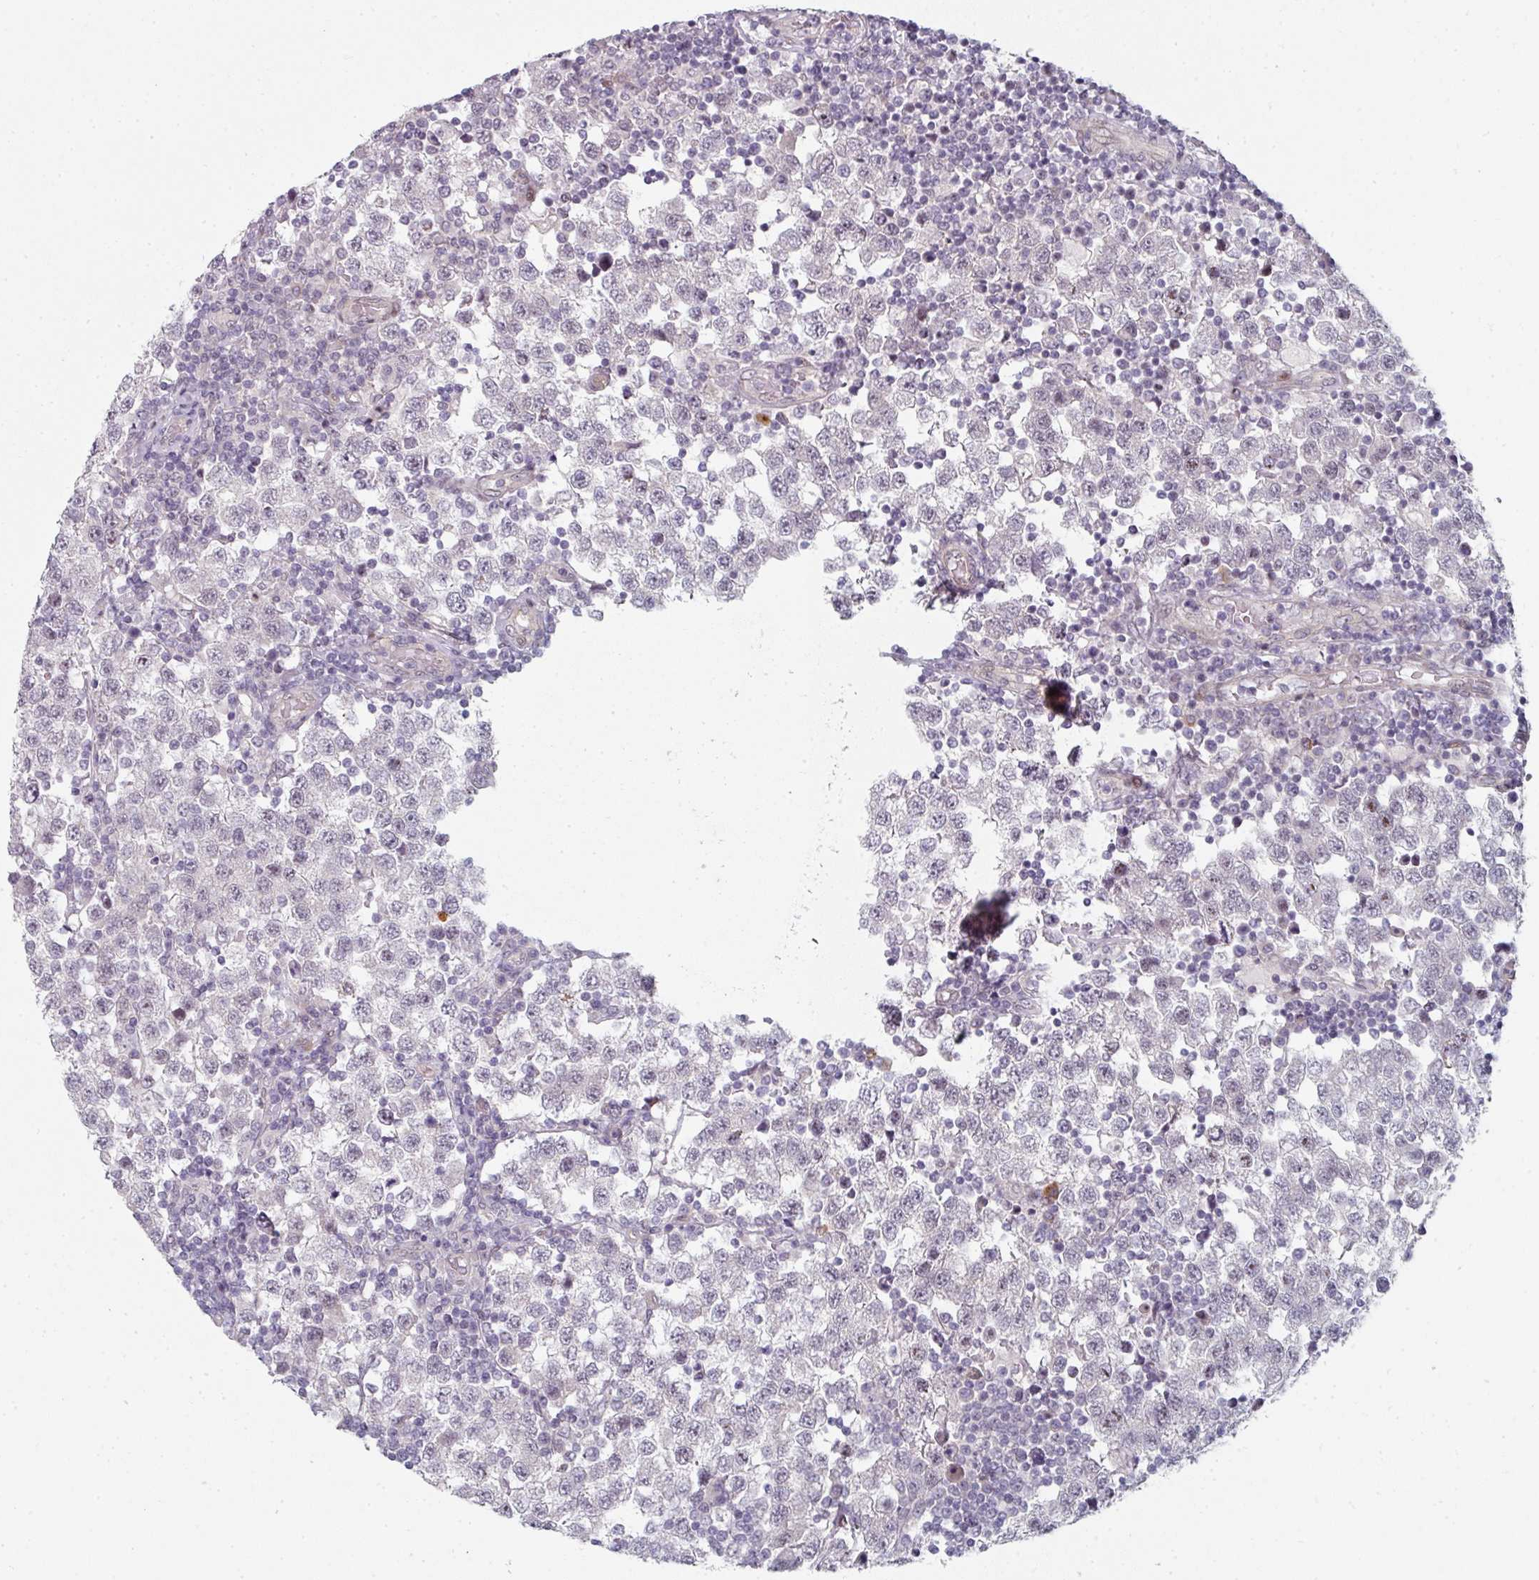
{"staining": {"intensity": "negative", "quantity": "none", "location": "none"}, "tissue": "testis cancer", "cell_type": "Tumor cells", "image_type": "cancer", "snomed": [{"axis": "morphology", "description": "Seminoma, NOS"}, {"axis": "topography", "description": "Testis"}], "caption": "Testis cancer (seminoma) was stained to show a protein in brown. There is no significant expression in tumor cells.", "gene": "TMCC1", "patient": {"sex": "male", "age": 34}}